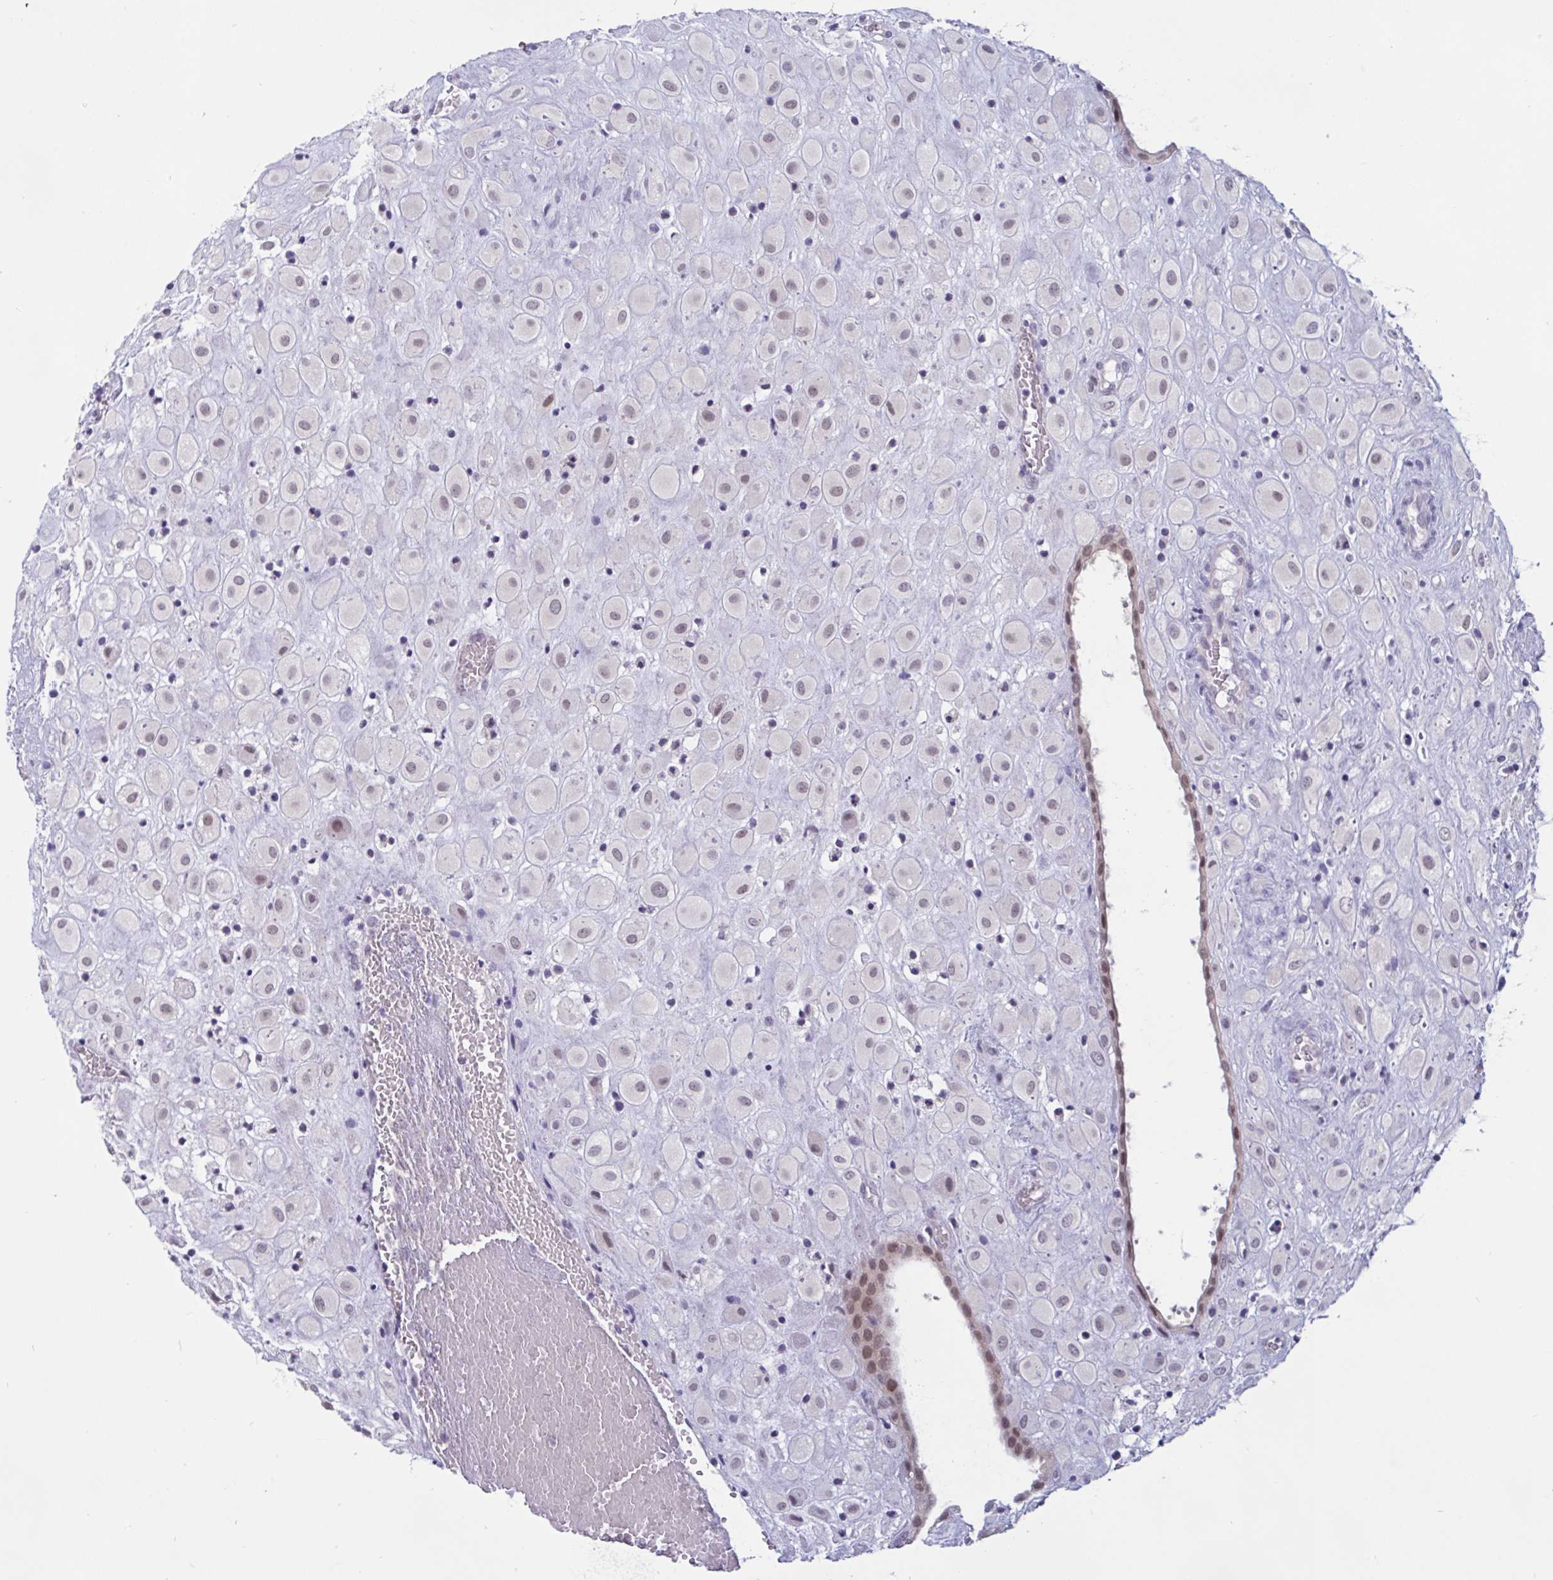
{"staining": {"intensity": "weak", "quantity": "<25%", "location": "nuclear"}, "tissue": "placenta", "cell_type": "Decidual cells", "image_type": "normal", "snomed": [{"axis": "morphology", "description": "Normal tissue, NOS"}, {"axis": "topography", "description": "Placenta"}], "caption": "The histopathology image shows no staining of decidual cells in unremarkable placenta. Nuclei are stained in blue.", "gene": "TSN", "patient": {"sex": "female", "age": 24}}